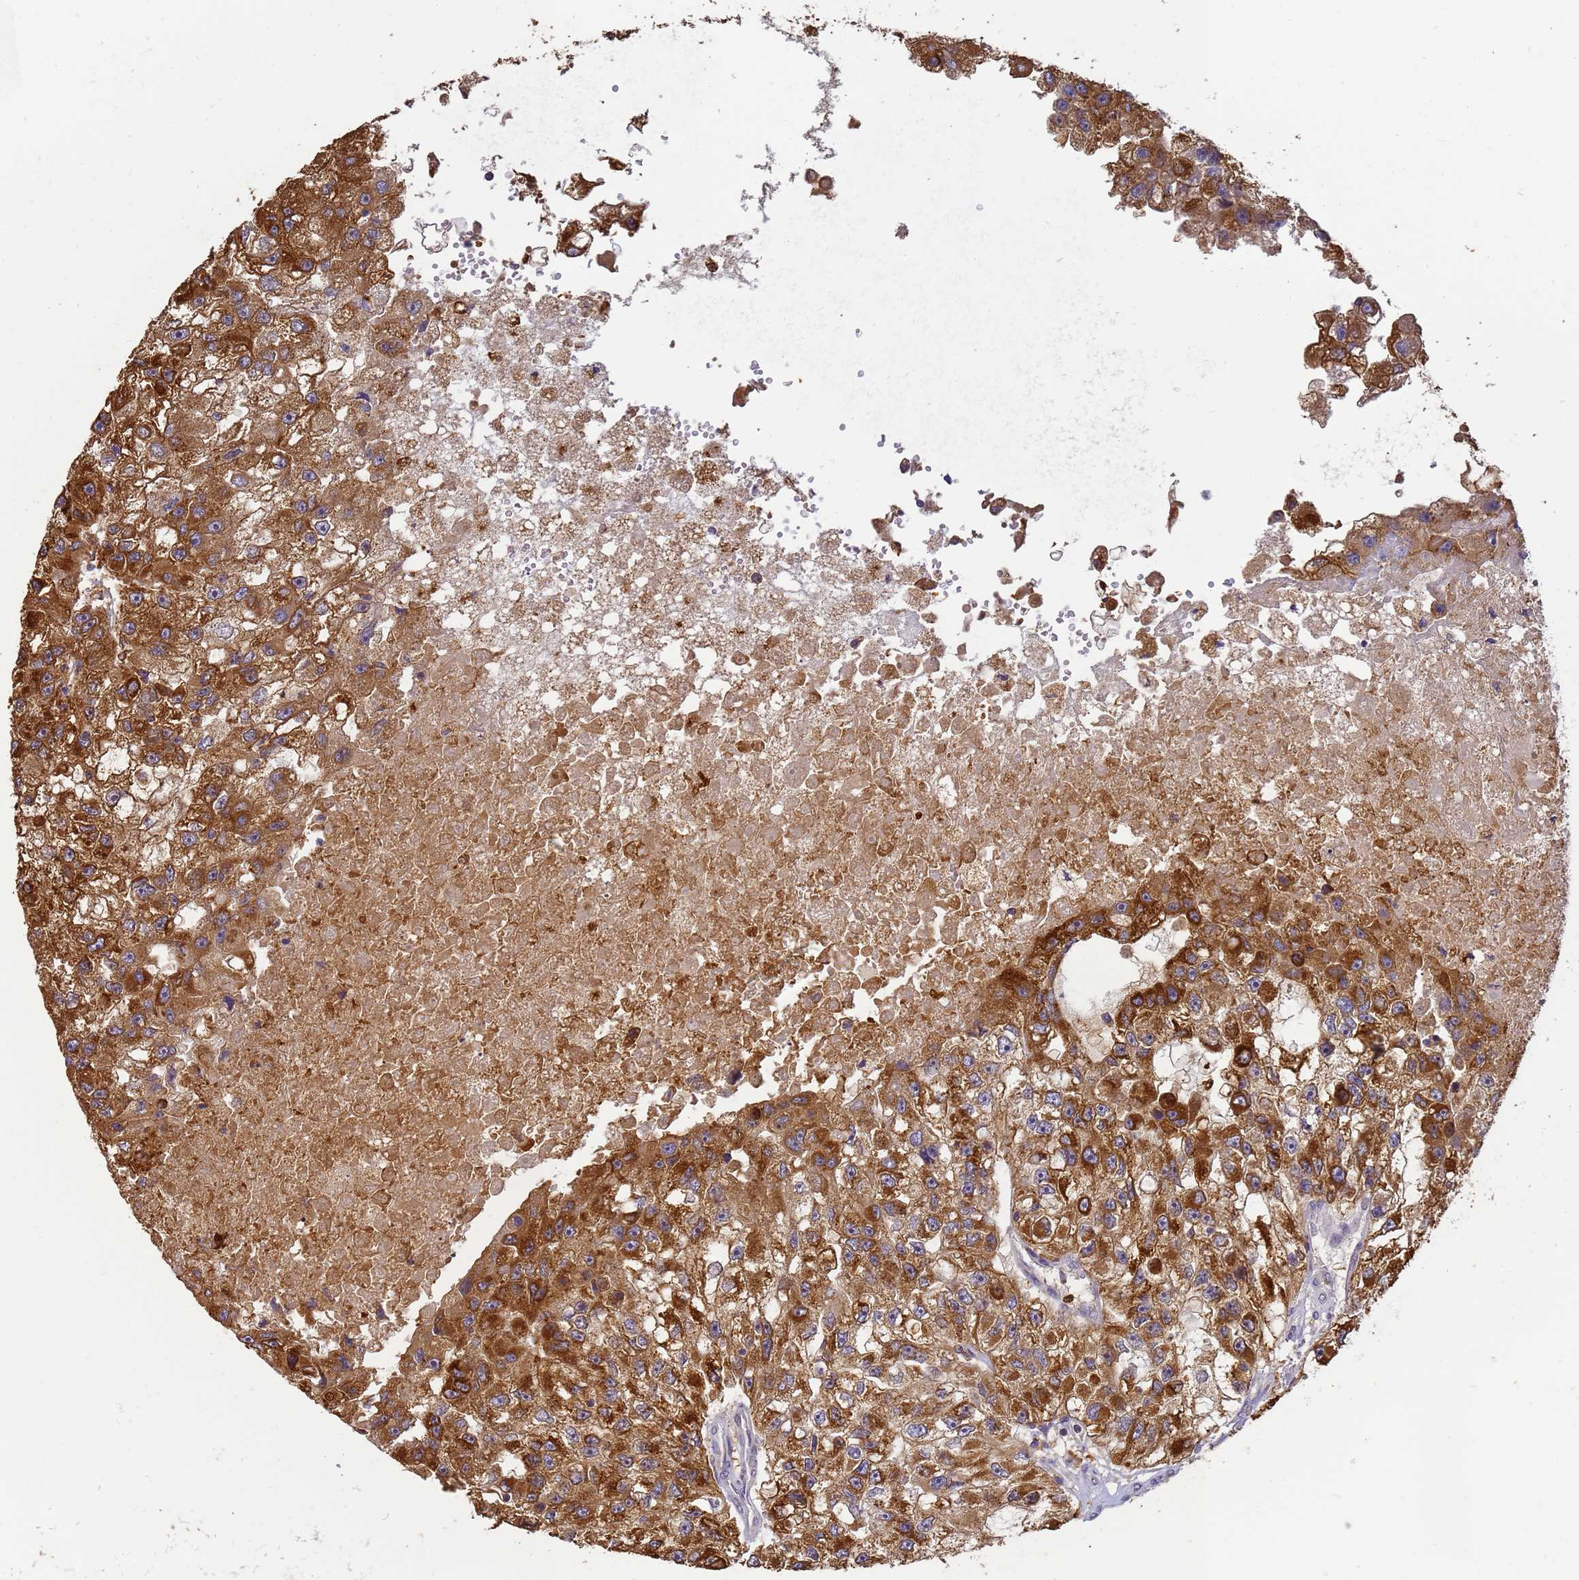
{"staining": {"intensity": "strong", "quantity": ">75%", "location": "cytoplasmic/membranous"}, "tissue": "renal cancer", "cell_type": "Tumor cells", "image_type": "cancer", "snomed": [{"axis": "morphology", "description": "Adenocarcinoma, NOS"}, {"axis": "topography", "description": "Kidney"}], "caption": "High-power microscopy captured an IHC micrograph of renal adenocarcinoma, revealing strong cytoplasmic/membranous expression in approximately >75% of tumor cells. (DAB (3,3'-diaminobenzidine) IHC, brown staining for protein, blue staining for nuclei).", "gene": "M6PR", "patient": {"sex": "male", "age": 63}}